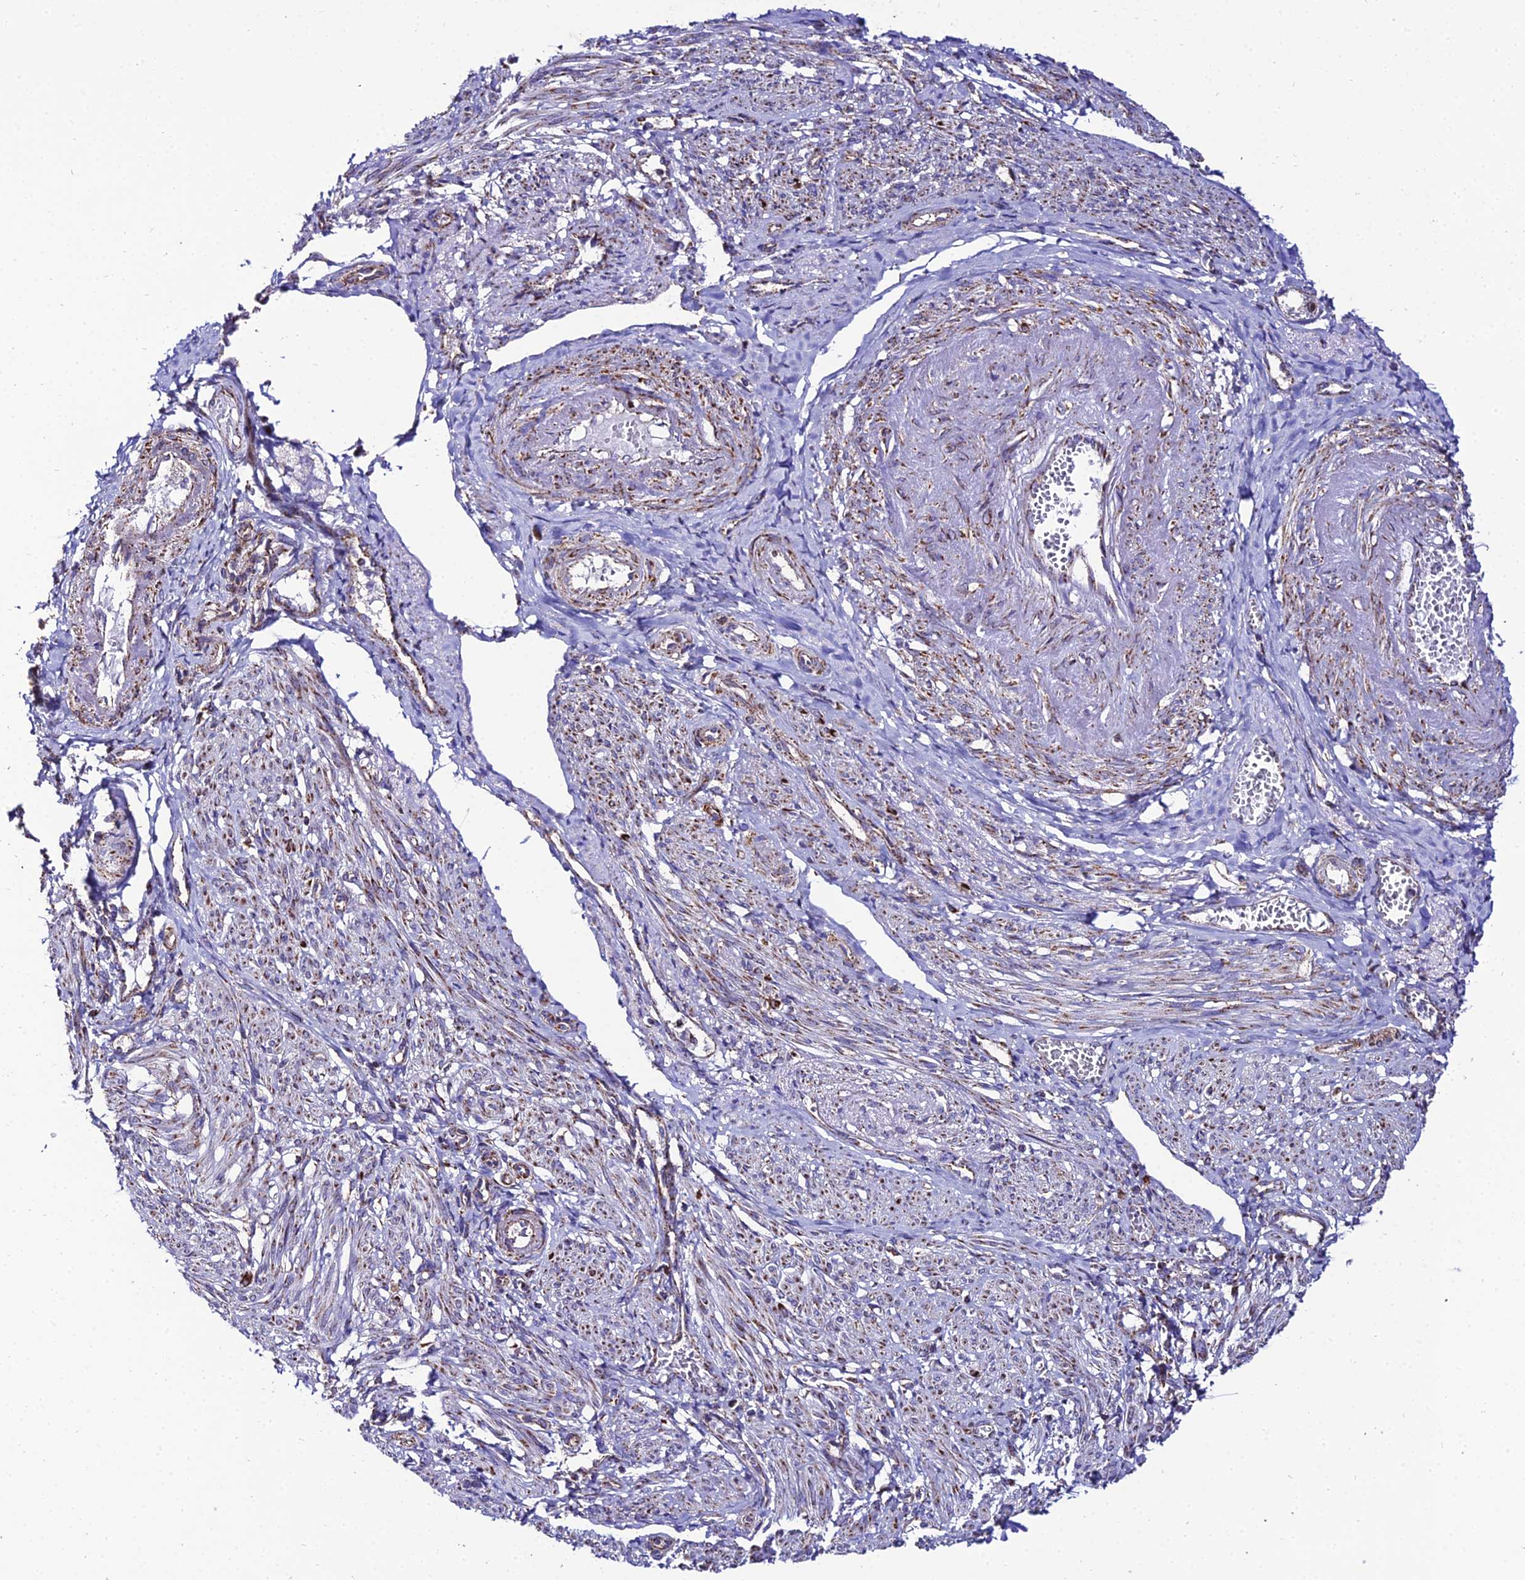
{"staining": {"intensity": "moderate", "quantity": "25%-75%", "location": "cytoplasmic/membranous"}, "tissue": "smooth muscle", "cell_type": "Smooth muscle cells", "image_type": "normal", "snomed": [{"axis": "morphology", "description": "Normal tissue, NOS"}, {"axis": "topography", "description": "Smooth muscle"}], "caption": "A histopathology image of smooth muscle stained for a protein demonstrates moderate cytoplasmic/membranous brown staining in smooth muscle cells. (DAB (3,3'-diaminobenzidine) IHC with brightfield microscopy, high magnification).", "gene": "PSMD2", "patient": {"sex": "female", "age": 39}}